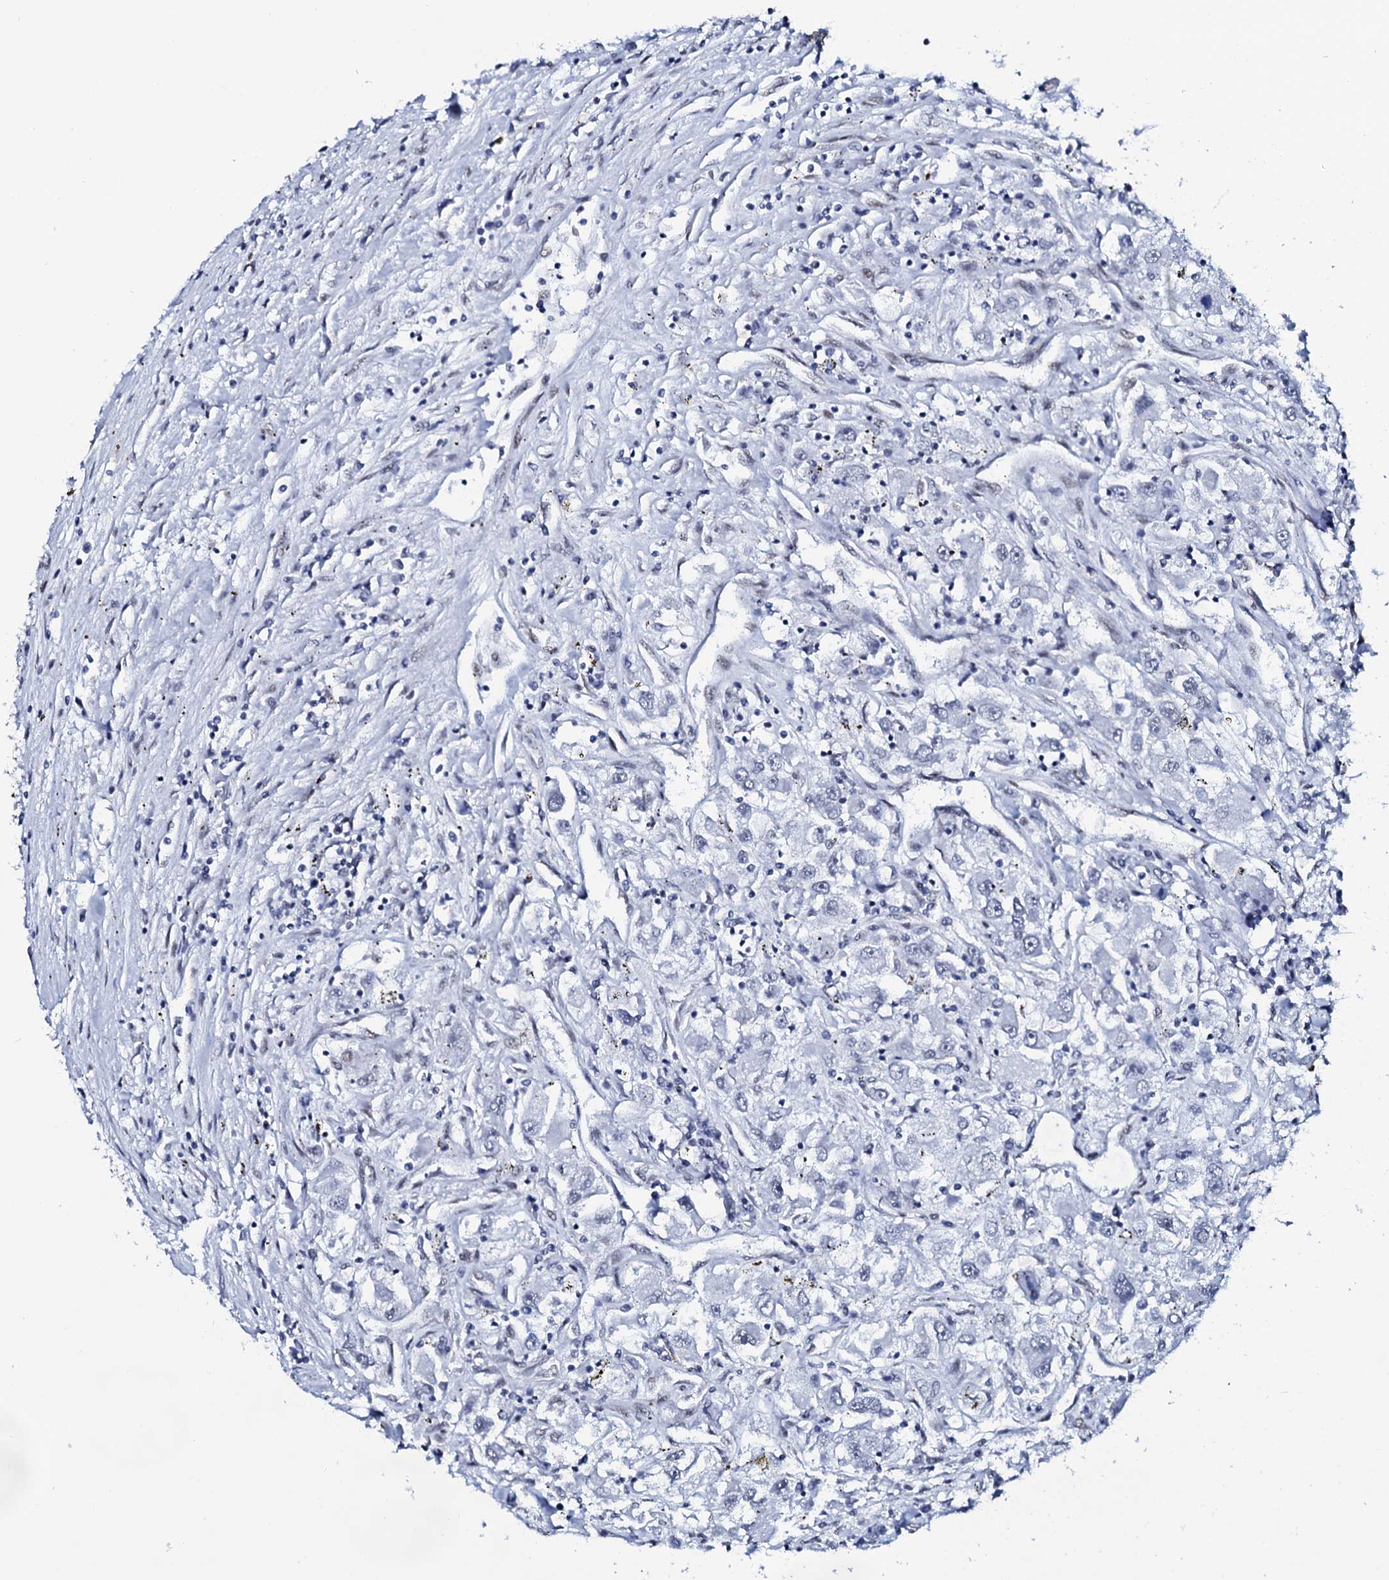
{"staining": {"intensity": "negative", "quantity": "none", "location": "none"}, "tissue": "renal cancer", "cell_type": "Tumor cells", "image_type": "cancer", "snomed": [{"axis": "morphology", "description": "Adenocarcinoma, NOS"}, {"axis": "topography", "description": "Kidney"}], "caption": "The photomicrograph reveals no staining of tumor cells in renal cancer. Nuclei are stained in blue.", "gene": "SPATA19", "patient": {"sex": "female", "age": 52}}